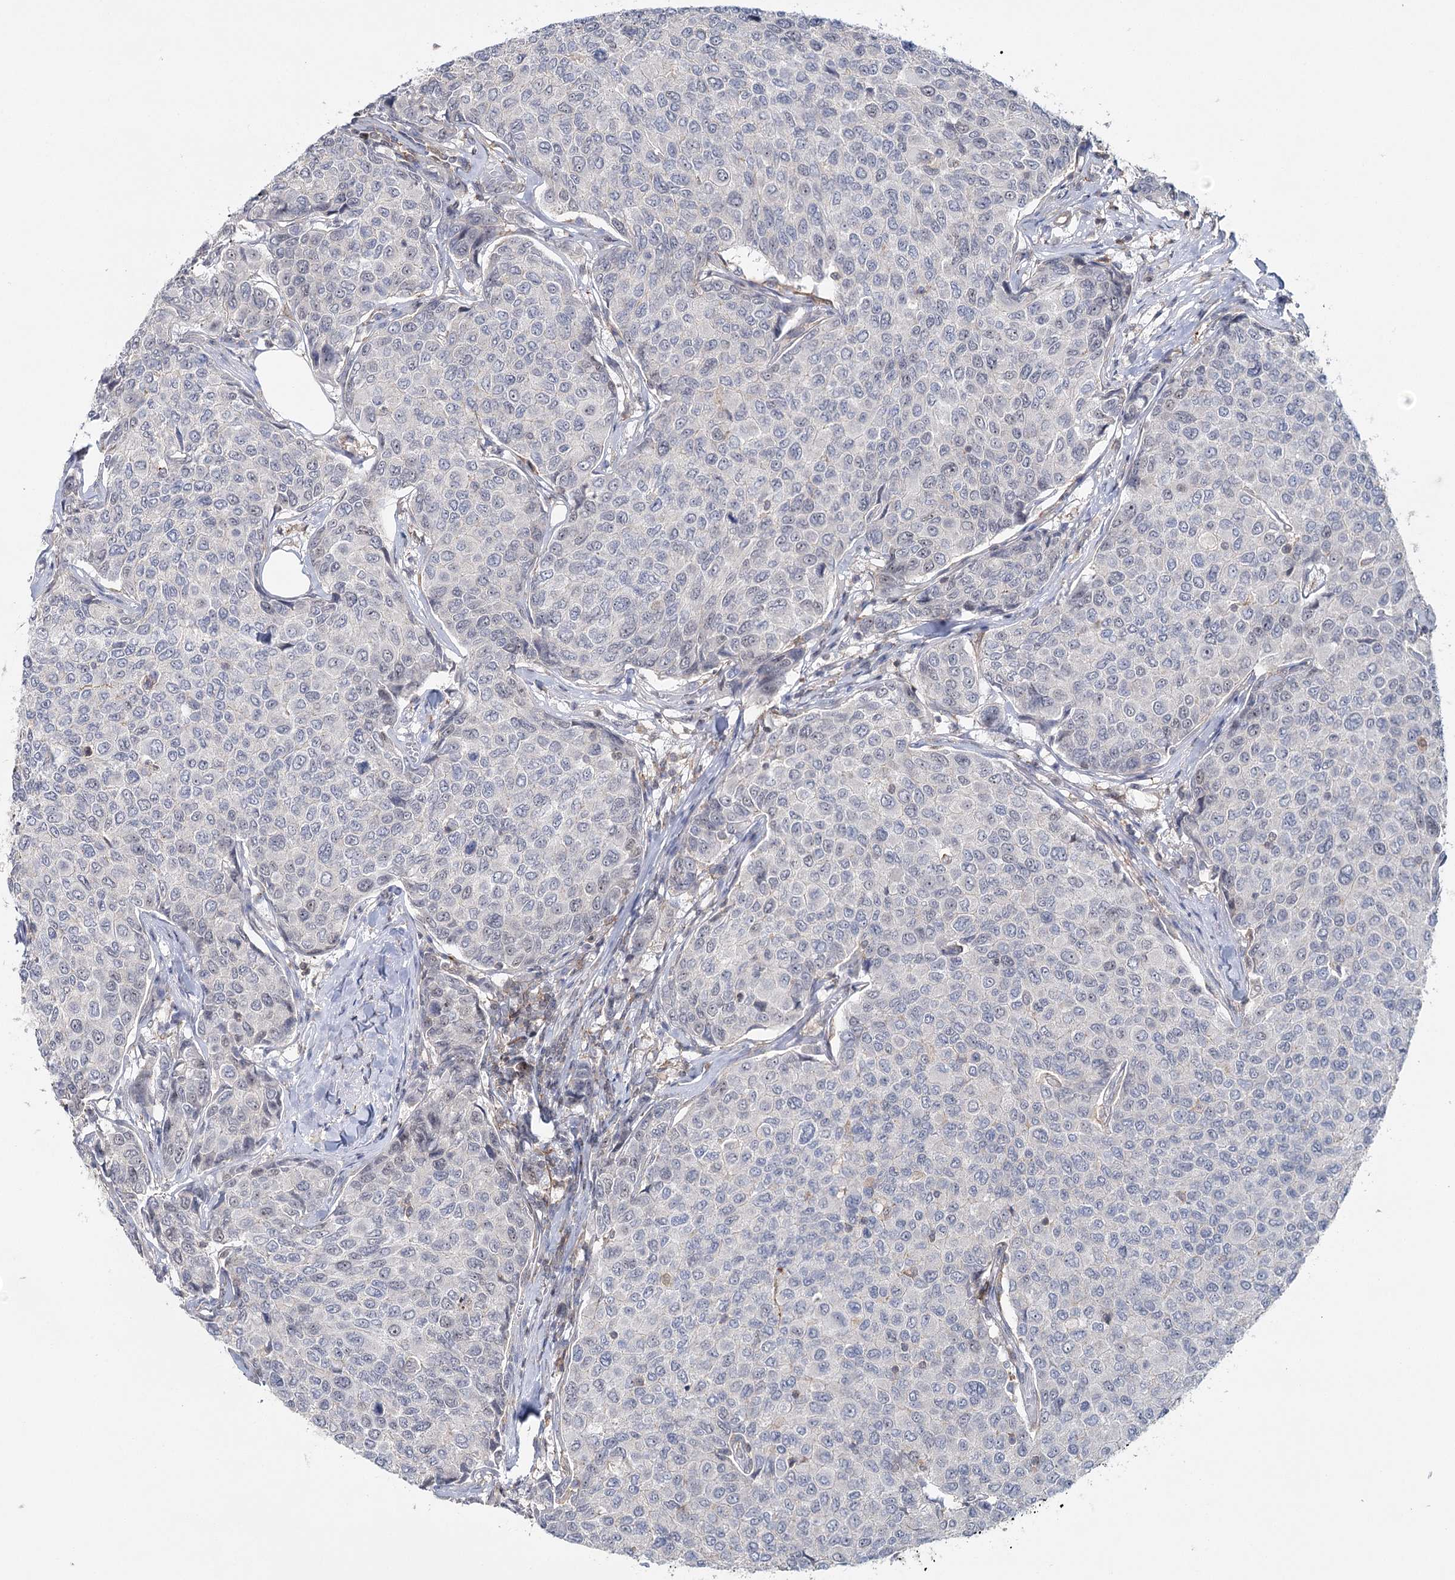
{"staining": {"intensity": "negative", "quantity": "none", "location": "none"}, "tissue": "breast cancer", "cell_type": "Tumor cells", "image_type": "cancer", "snomed": [{"axis": "morphology", "description": "Duct carcinoma"}, {"axis": "topography", "description": "Breast"}], "caption": "High power microscopy micrograph of an IHC histopathology image of breast cancer, revealing no significant positivity in tumor cells.", "gene": "ZC3H8", "patient": {"sex": "female", "age": 55}}